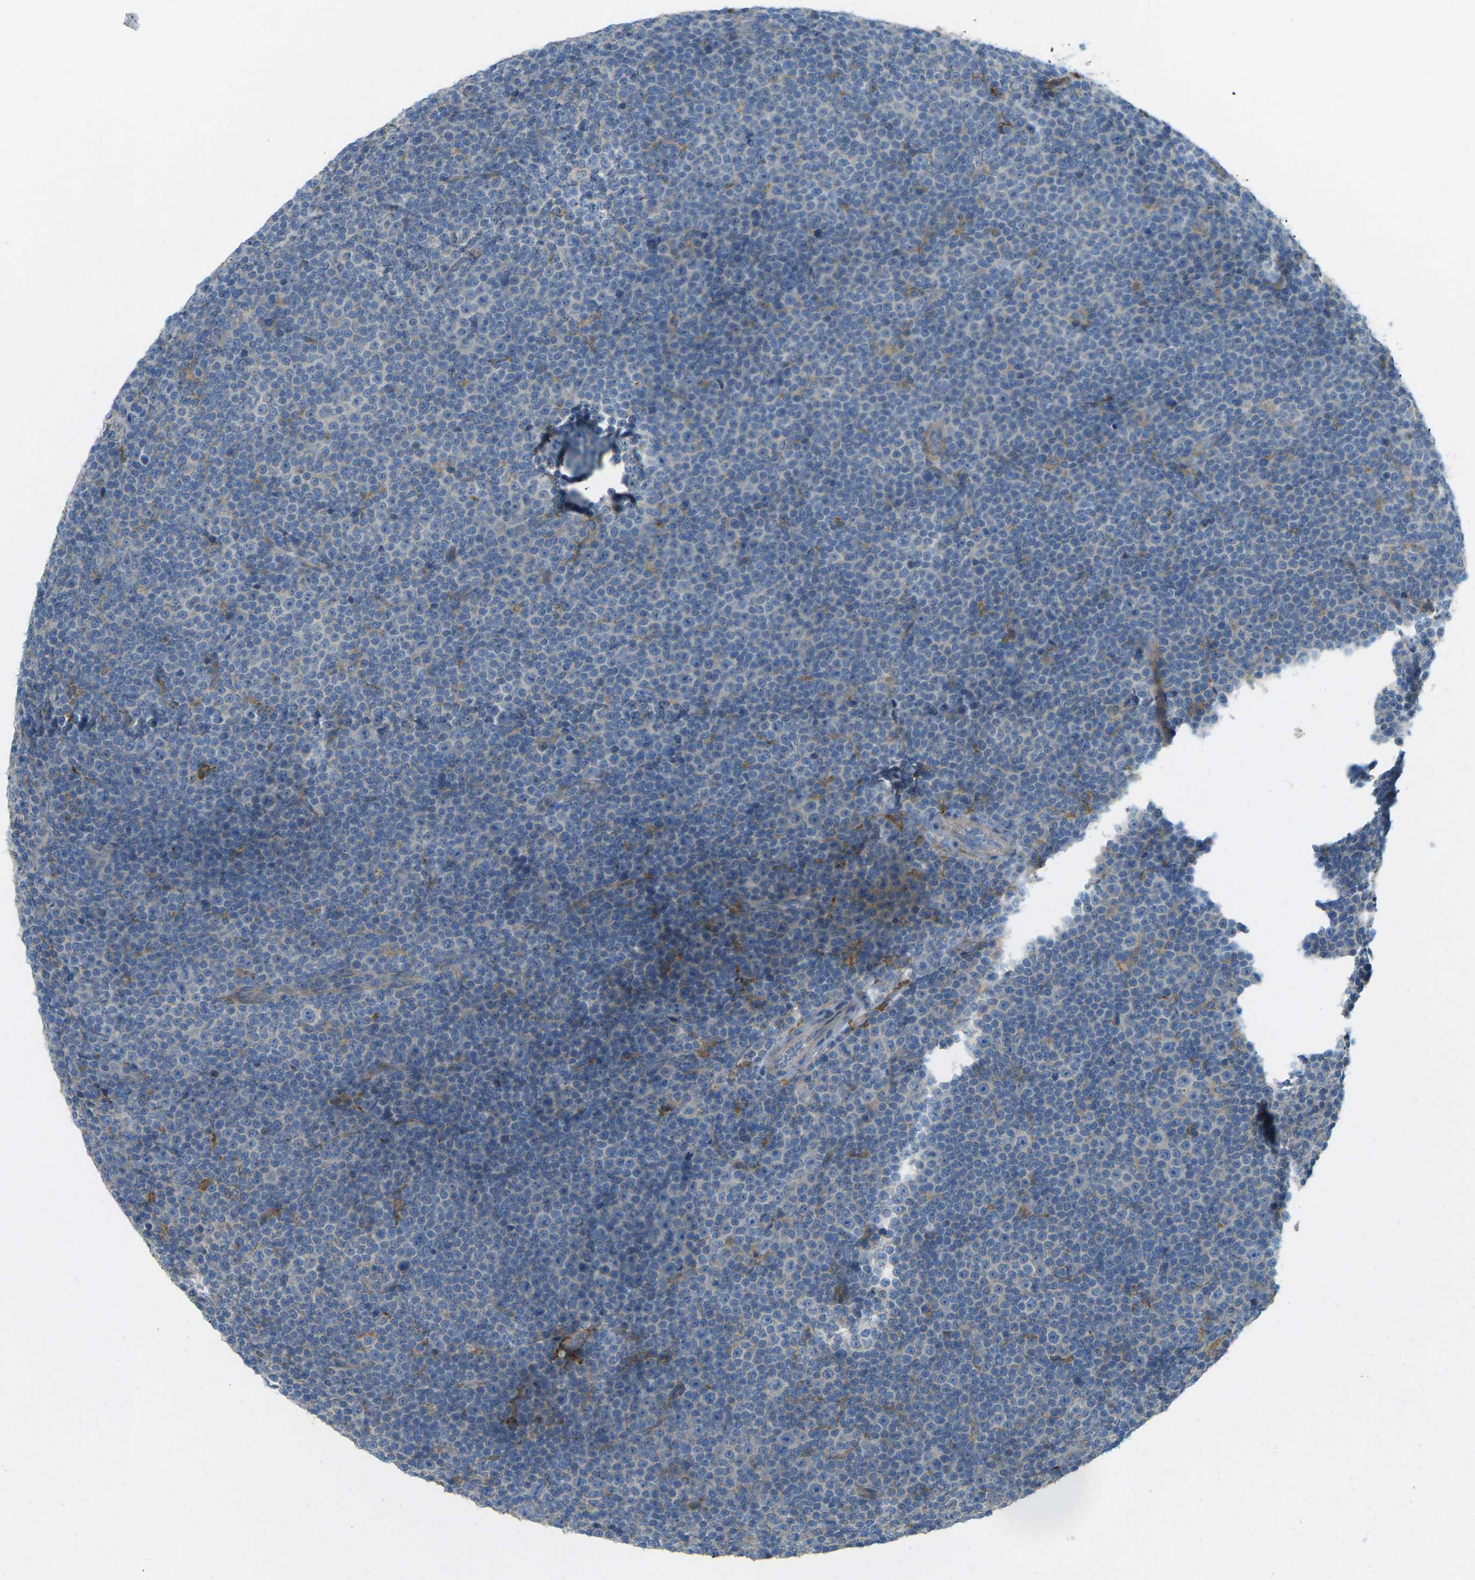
{"staining": {"intensity": "negative", "quantity": "none", "location": "none"}, "tissue": "lymphoma", "cell_type": "Tumor cells", "image_type": "cancer", "snomed": [{"axis": "morphology", "description": "Malignant lymphoma, non-Hodgkin's type, Low grade"}, {"axis": "topography", "description": "Lymph node"}], "caption": "A high-resolution photomicrograph shows immunohistochemistry (IHC) staining of lymphoma, which shows no significant staining in tumor cells.", "gene": "MYLK4", "patient": {"sex": "female", "age": 67}}